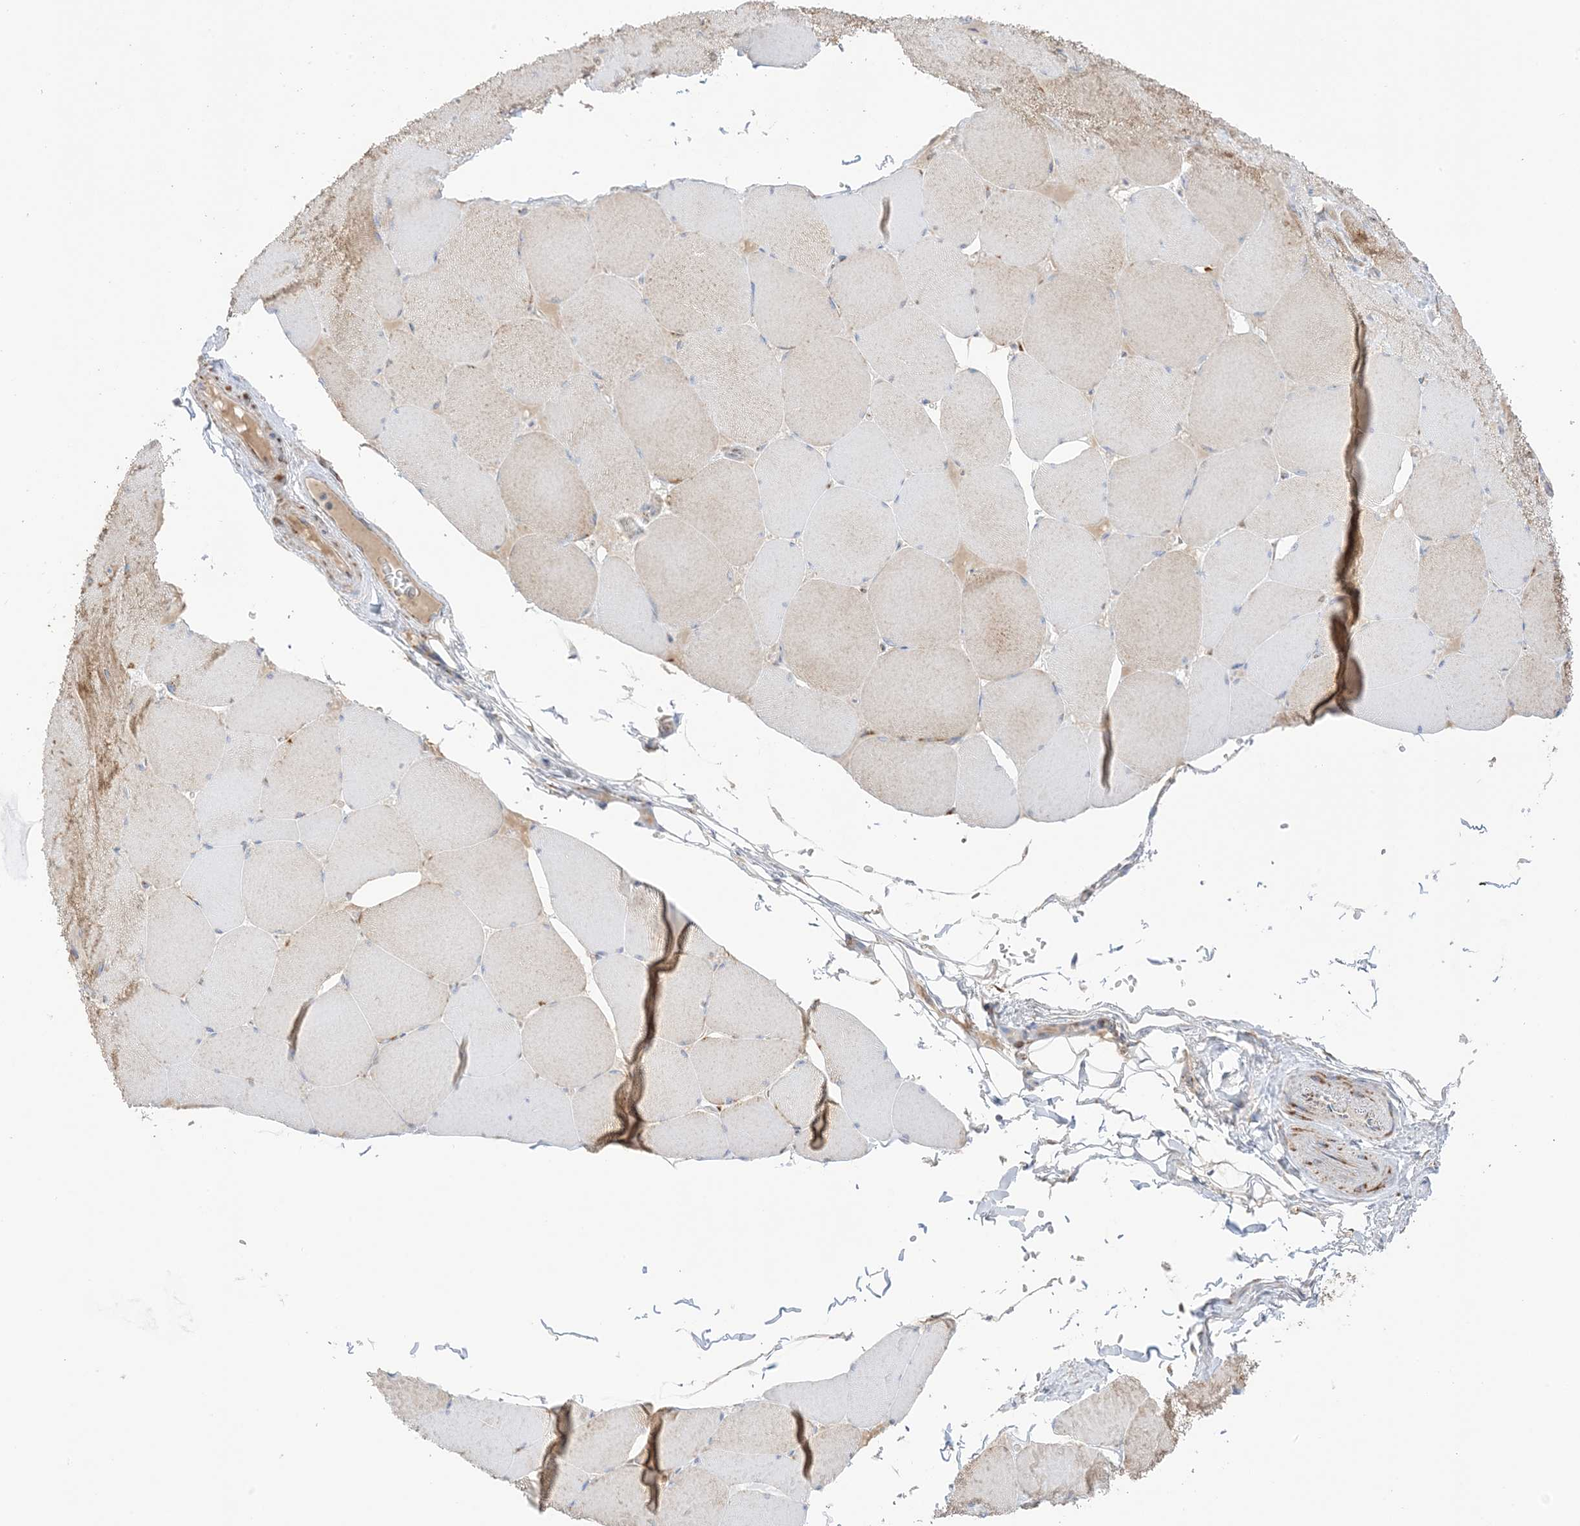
{"staining": {"intensity": "moderate", "quantity": "<25%", "location": "cytoplasmic/membranous"}, "tissue": "skeletal muscle", "cell_type": "Myocytes", "image_type": "normal", "snomed": [{"axis": "morphology", "description": "Normal tissue, NOS"}, {"axis": "topography", "description": "Skeletal muscle"}, {"axis": "topography", "description": "Head-Neck"}], "caption": "IHC staining of benign skeletal muscle, which demonstrates low levels of moderate cytoplasmic/membranous expression in approximately <25% of myocytes indicating moderate cytoplasmic/membranous protein staining. The staining was performed using DAB (brown) for protein detection and nuclei were counterstained in hematoxylin (blue).", "gene": "SLC25A12", "patient": {"sex": "male", "age": 66}}